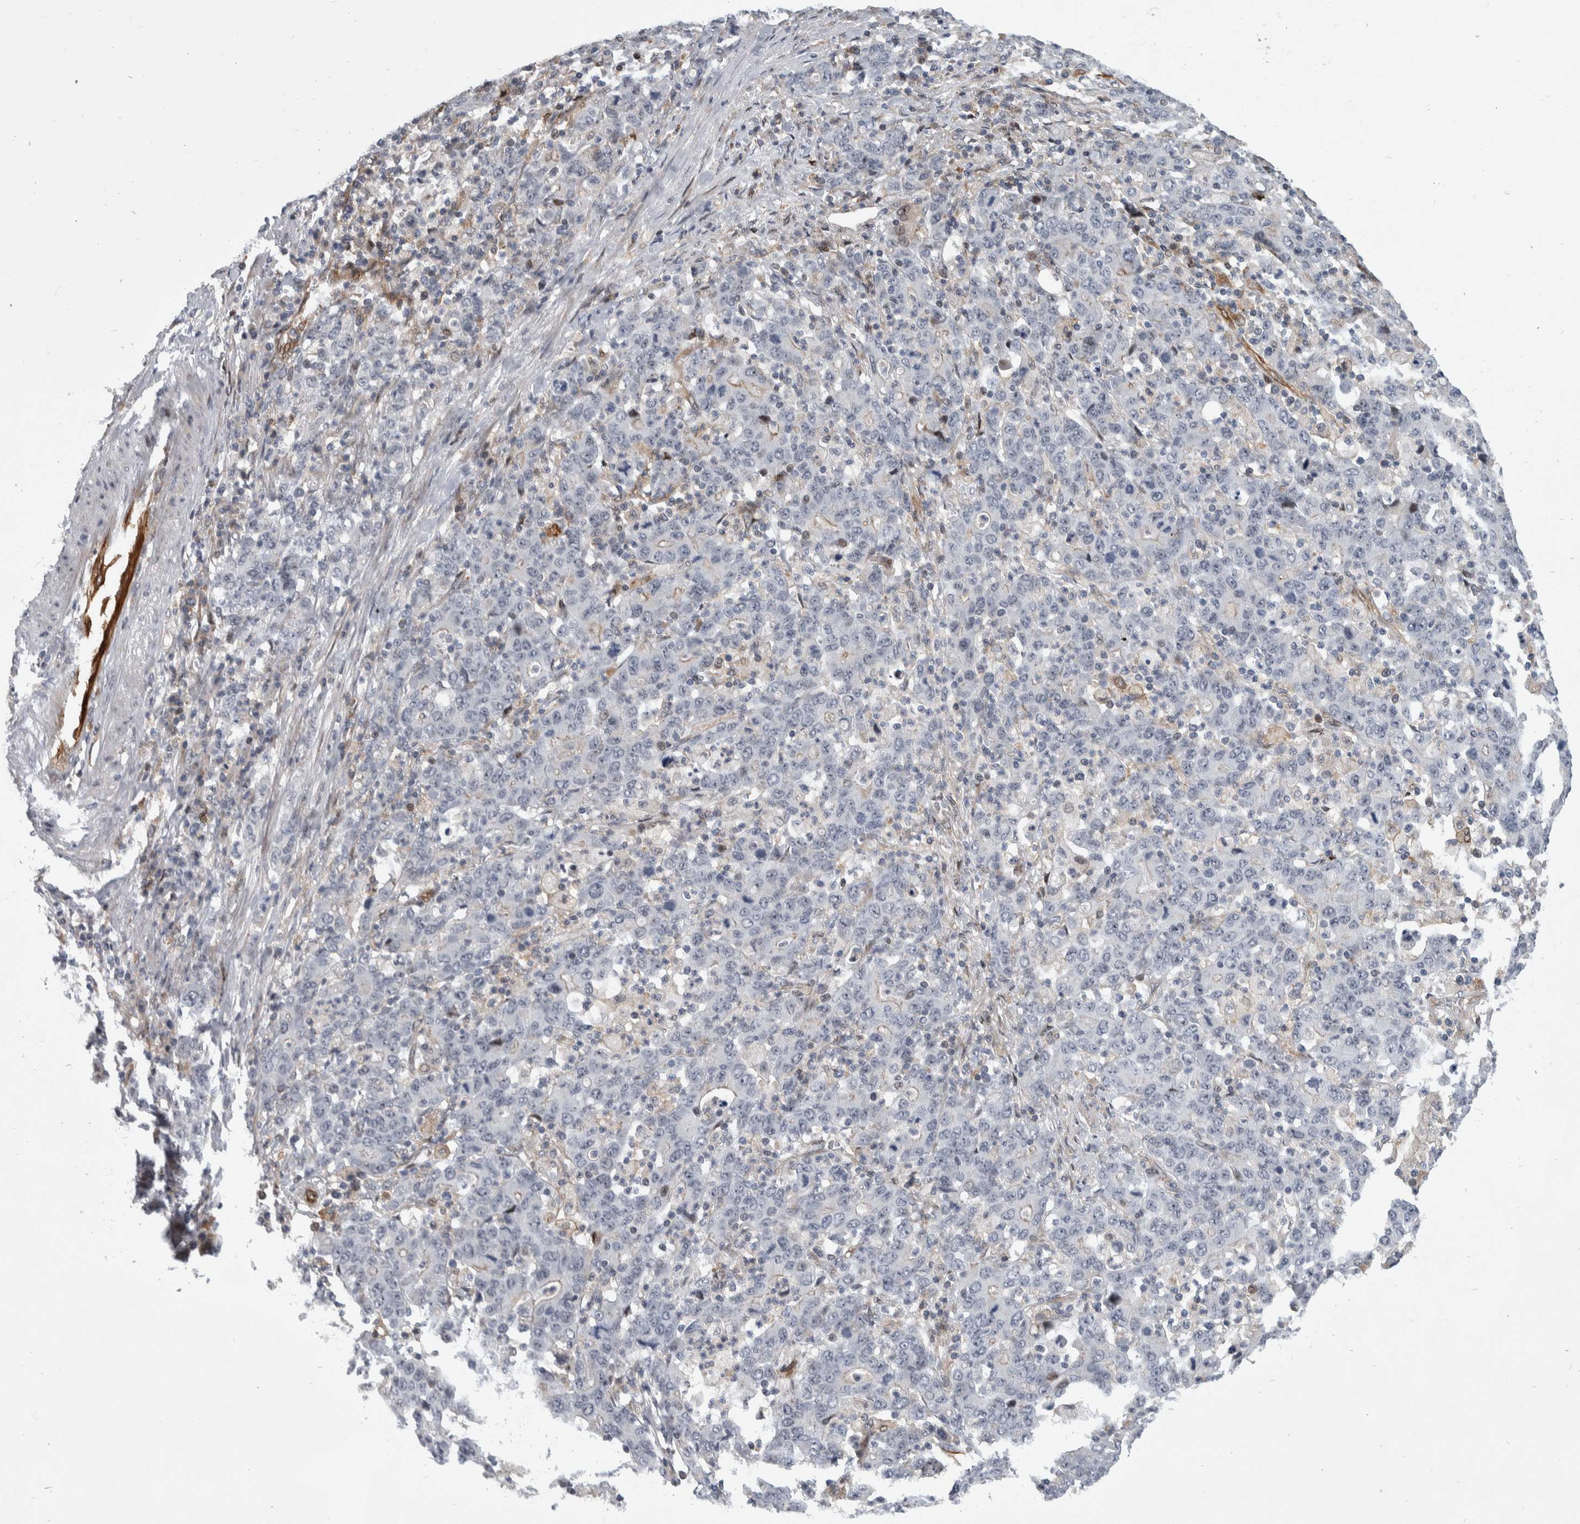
{"staining": {"intensity": "negative", "quantity": "none", "location": "none"}, "tissue": "stomach cancer", "cell_type": "Tumor cells", "image_type": "cancer", "snomed": [{"axis": "morphology", "description": "Adenocarcinoma, NOS"}, {"axis": "topography", "description": "Stomach, upper"}], "caption": "A histopathology image of human adenocarcinoma (stomach) is negative for staining in tumor cells. (DAB (3,3'-diaminobenzidine) IHC visualized using brightfield microscopy, high magnification).", "gene": "MSL1", "patient": {"sex": "male", "age": 69}}